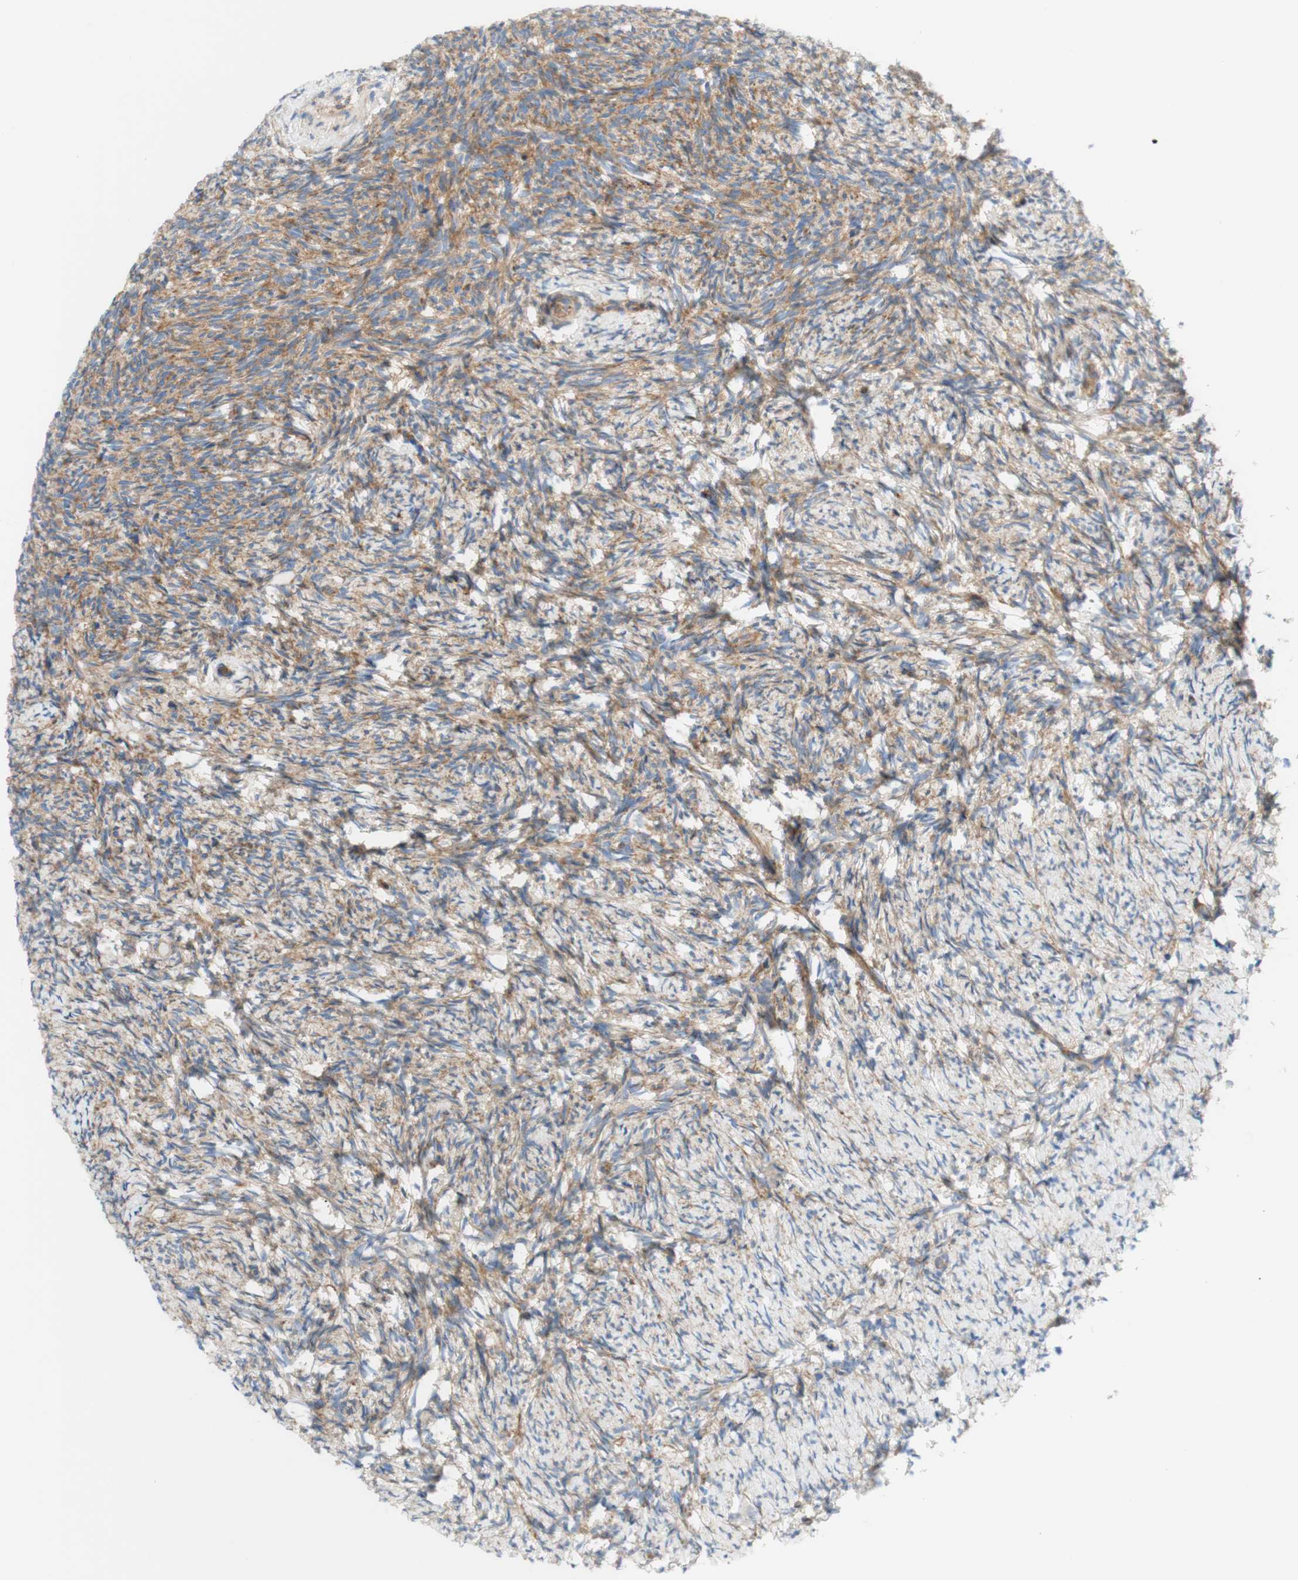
{"staining": {"intensity": "weak", "quantity": "25%-75%", "location": "cytoplasmic/membranous"}, "tissue": "ovary", "cell_type": "Ovarian stroma cells", "image_type": "normal", "snomed": [{"axis": "morphology", "description": "Normal tissue, NOS"}, {"axis": "topography", "description": "Ovary"}], "caption": "Immunohistochemical staining of normal human ovary exhibits low levels of weak cytoplasmic/membranous expression in about 25%-75% of ovarian stroma cells.", "gene": "STOM", "patient": {"sex": "female", "age": 60}}